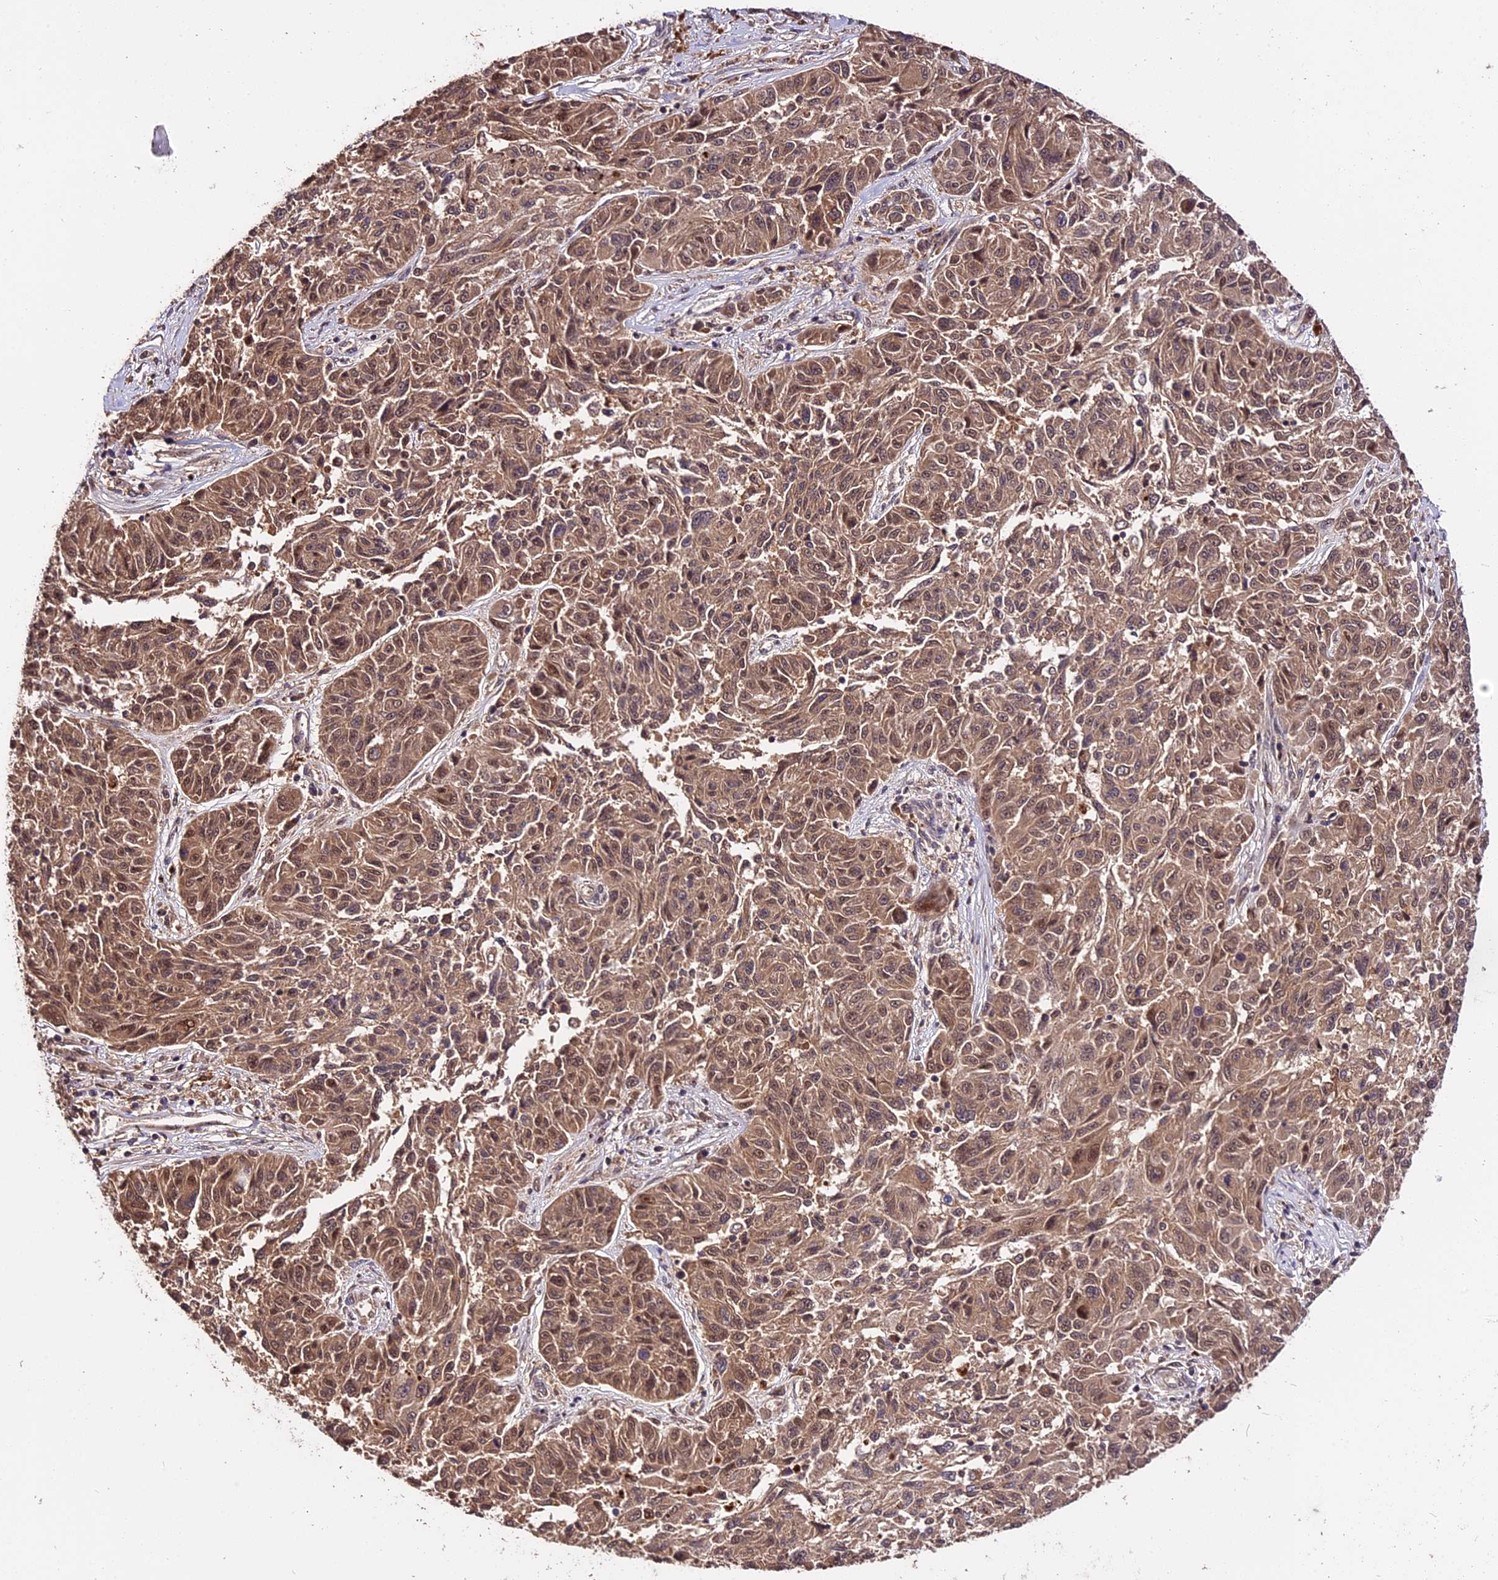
{"staining": {"intensity": "moderate", "quantity": ">75%", "location": "cytoplasmic/membranous,nuclear"}, "tissue": "melanoma", "cell_type": "Tumor cells", "image_type": "cancer", "snomed": [{"axis": "morphology", "description": "Malignant melanoma, NOS"}, {"axis": "topography", "description": "Skin"}], "caption": "This photomicrograph exhibits immunohistochemistry staining of malignant melanoma, with medium moderate cytoplasmic/membranous and nuclear staining in approximately >75% of tumor cells.", "gene": "TRMT1", "patient": {"sex": "male", "age": 53}}